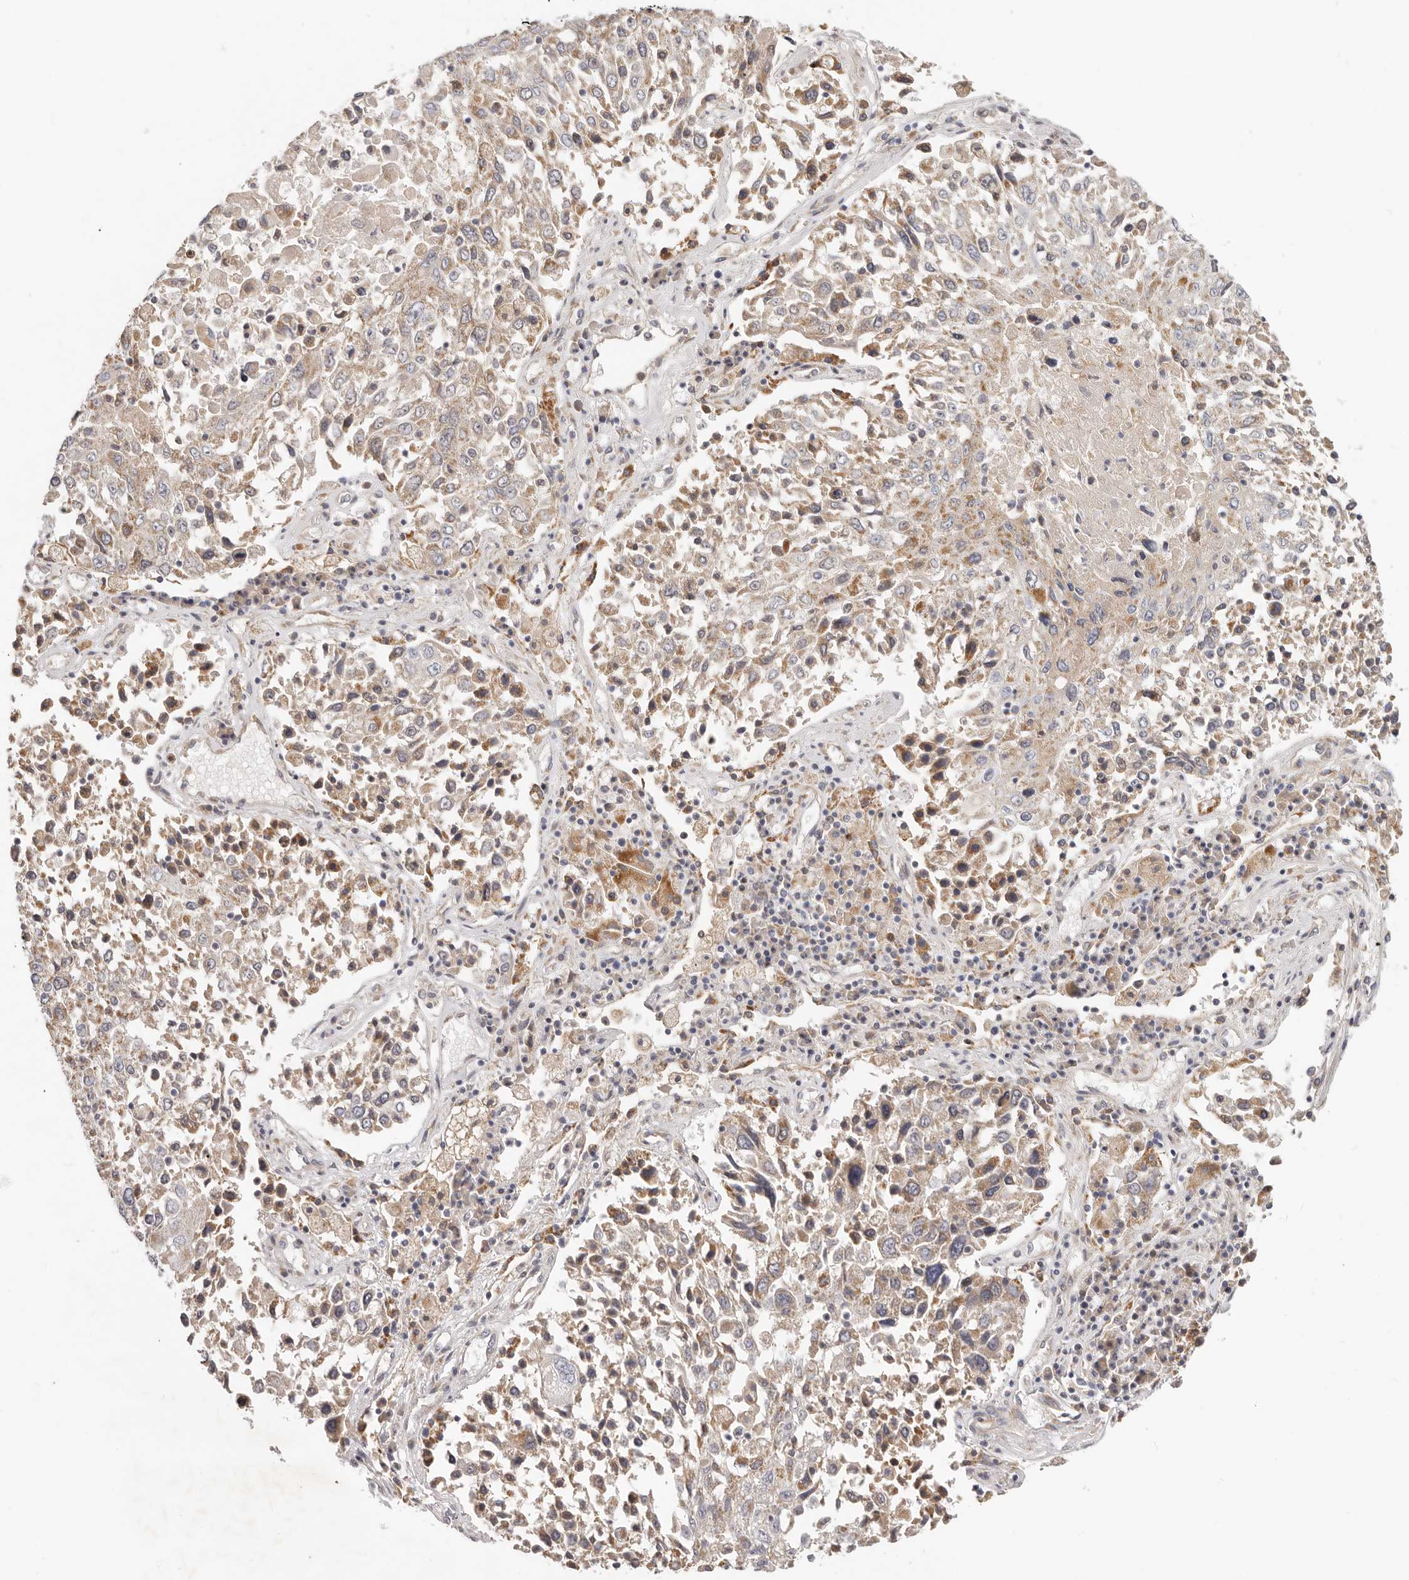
{"staining": {"intensity": "weak", "quantity": "25%-75%", "location": "cytoplasmic/membranous"}, "tissue": "lung cancer", "cell_type": "Tumor cells", "image_type": "cancer", "snomed": [{"axis": "morphology", "description": "Squamous cell carcinoma, NOS"}, {"axis": "topography", "description": "Lung"}], "caption": "Tumor cells display low levels of weak cytoplasmic/membranous positivity in approximately 25%-75% of cells in squamous cell carcinoma (lung).", "gene": "TFB2M", "patient": {"sex": "male", "age": 65}}